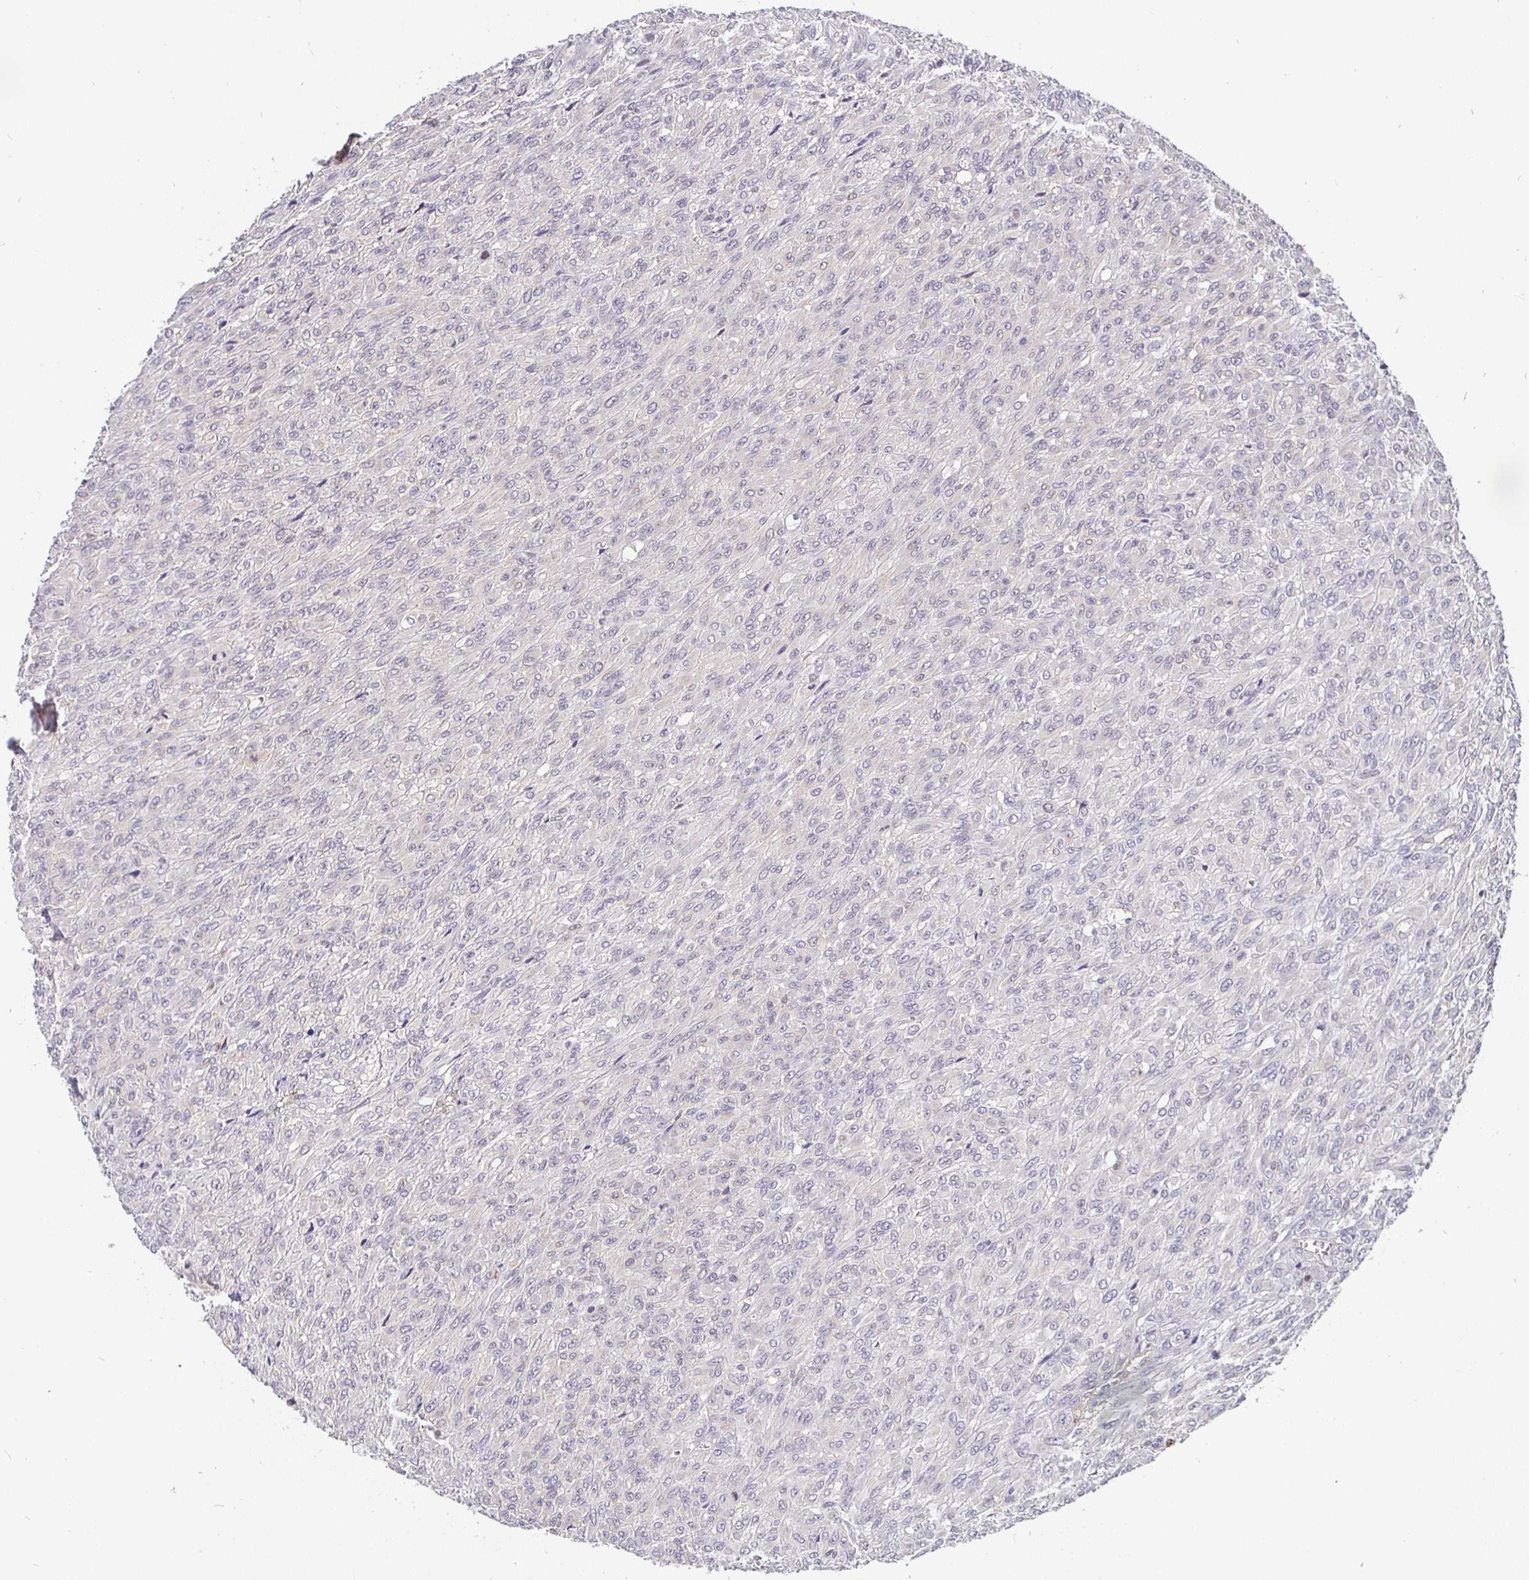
{"staining": {"intensity": "negative", "quantity": "none", "location": "none"}, "tissue": "renal cancer", "cell_type": "Tumor cells", "image_type": "cancer", "snomed": [{"axis": "morphology", "description": "Adenocarcinoma, NOS"}, {"axis": "topography", "description": "Kidney"}], "caption": "The photomicrograph exhibits no significant staining in tumor cells of renal cancer. (Stains: DAB (3,3'-diaminobenzidine) immunohistochemistry (IHC) with hematoxylin counter stain, Microscopy: brightfield microscopy at high magnification).", "gene": "SATB1", "patient": {"sex": "male", "age": 58}}